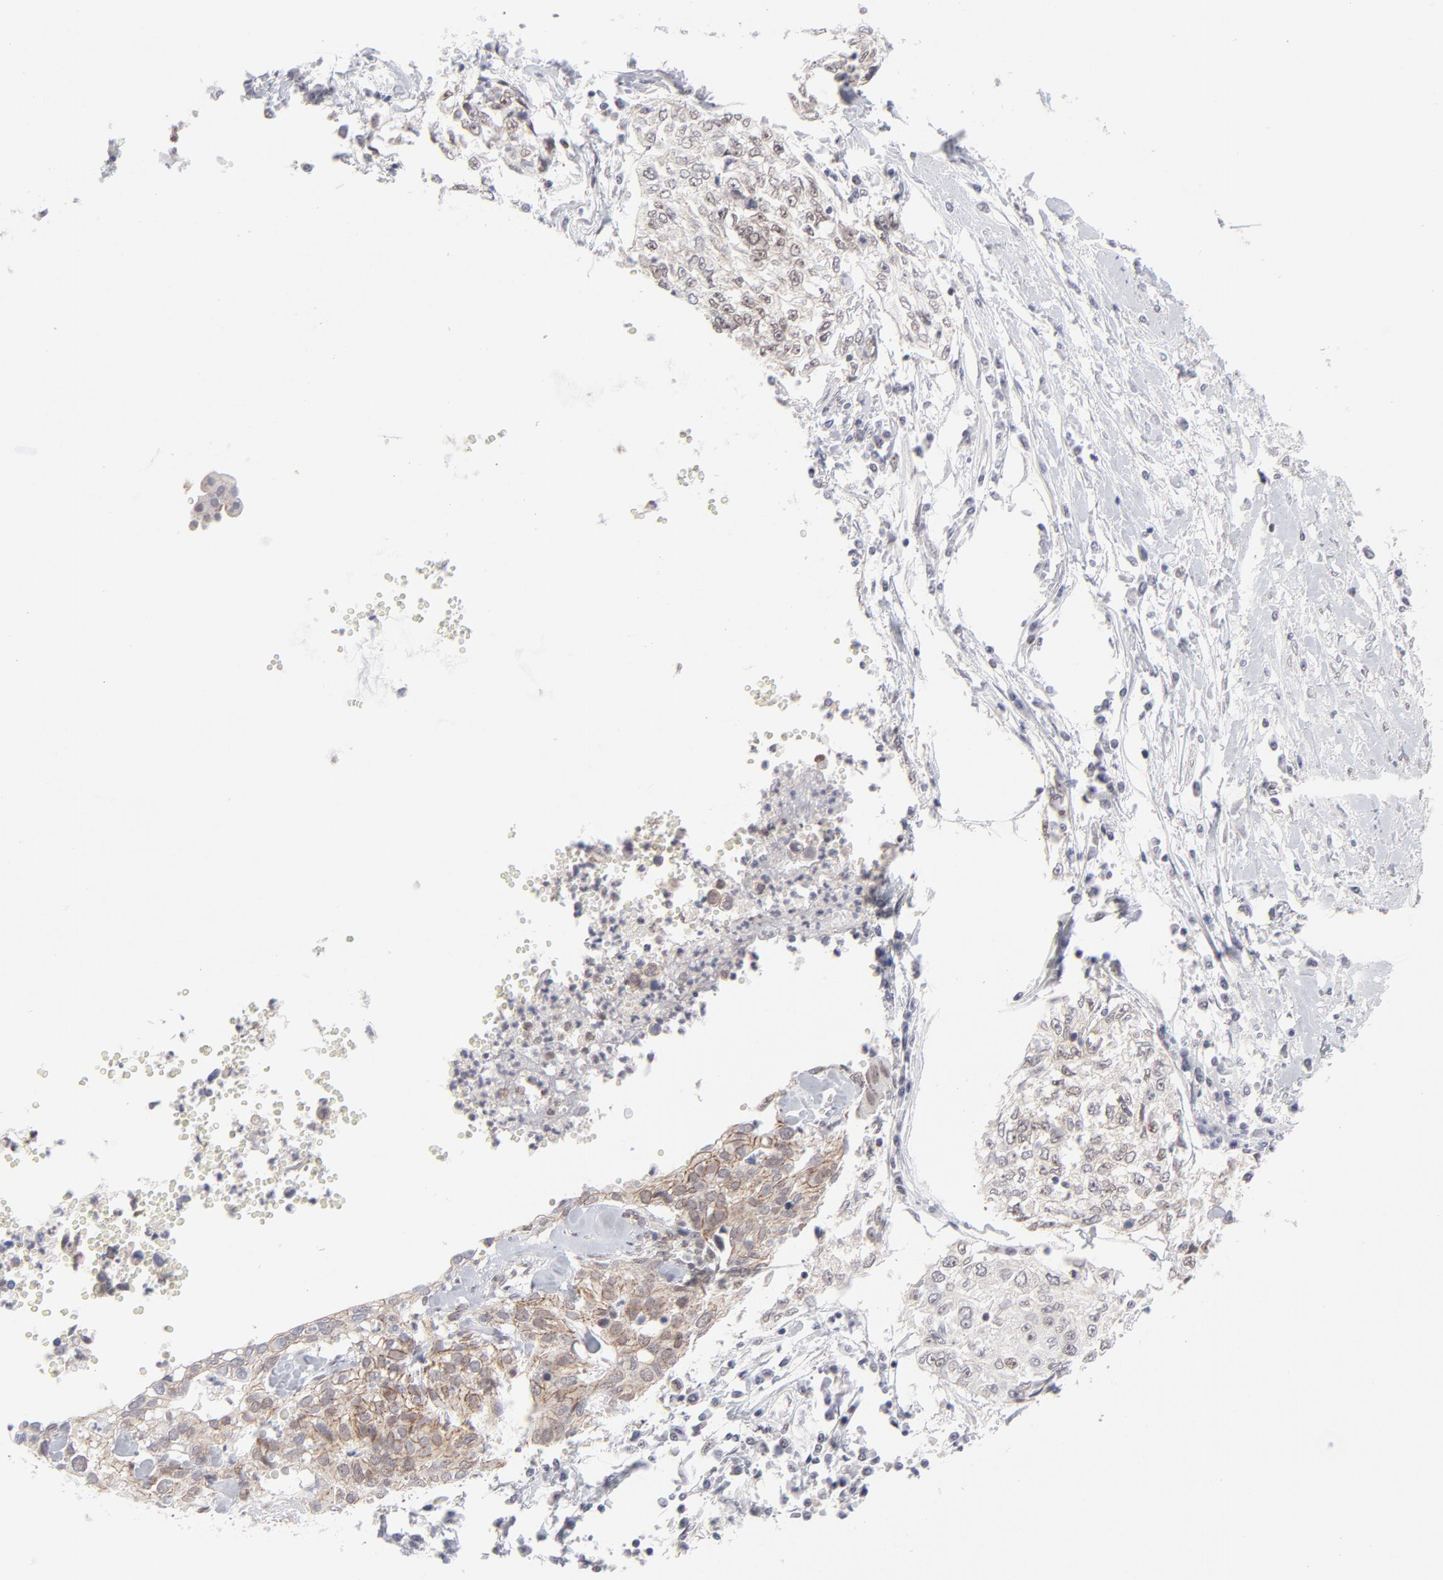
{"staining": {"intensity": "weak", "quantity": "25%-75%", "location": "nuclear"}, "tissue": "cervical cancer", "cell_type": "Tumor cells", "image_type": "cancer", "snomed": [{"axis": "morphology", "description": "Normal tissue, NOS"}, {"axis": "morphology", "description": "Squamous cell carcinoma, NOS"}, {"axis": "topography", "description": "Cervix"}], "caption": "Protein analysis of cervical cancer tissue demonstrates weak nuclear positivity in about 25%-75% of tumor cells.", "gene": "NBN", "patient": {"sex": "female", "age": 45}}